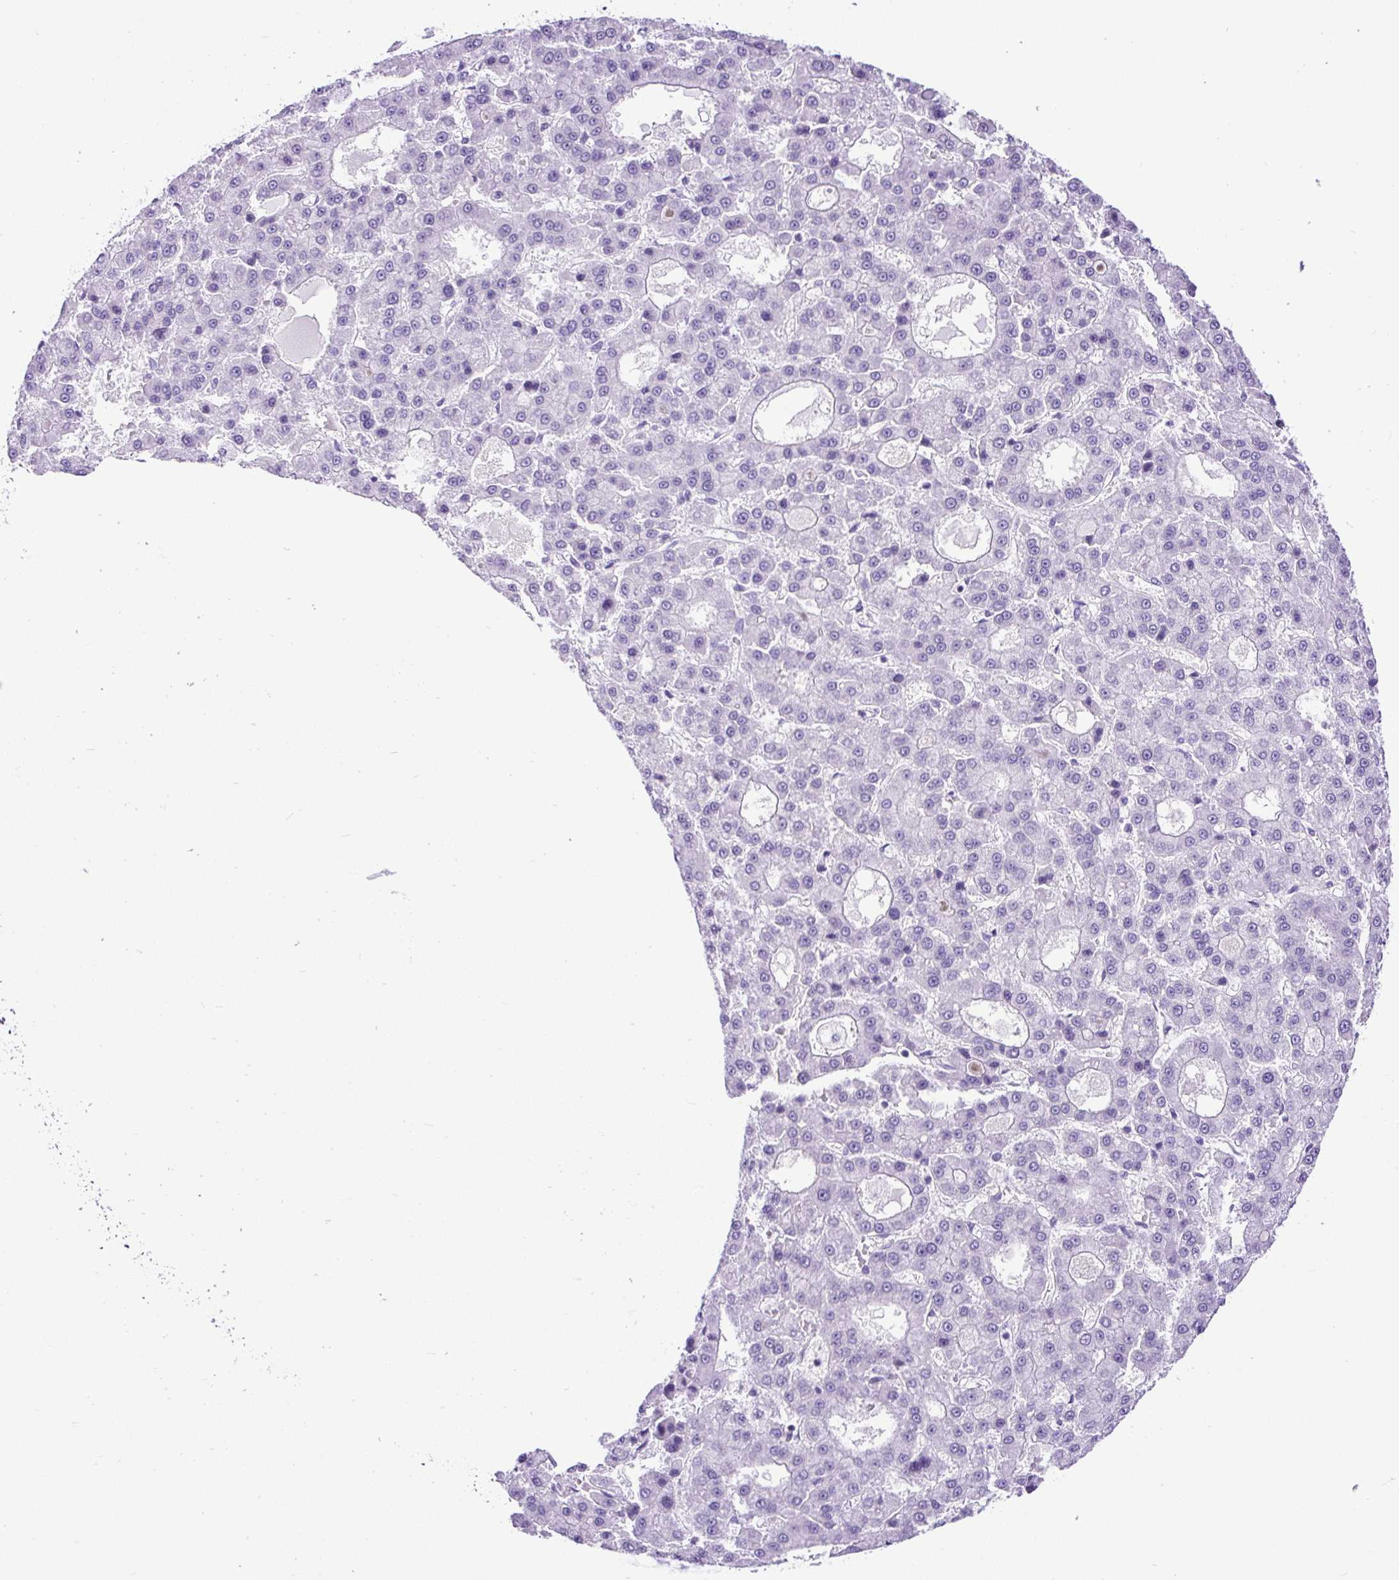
{"staining": {"intensity": "negative", "quantity": "none", "location": "none"}, "tissue": "liver cancer", "cell_type": "Tumor cells", "image_type": "cancer", "snomed": [{"axis": "morphology", "description": "Carcinoma, Hepatocellular, NOS"}, {"axis": "topography", "description": "Liver"}], "caption": "Tumor cells are negative for protein expression in human liver hepatocellular carcinoma. (DAB IHC with hematoxylin counter stain).", "gene": "CEL", "patient": {"sex": "male", "age": 70}}